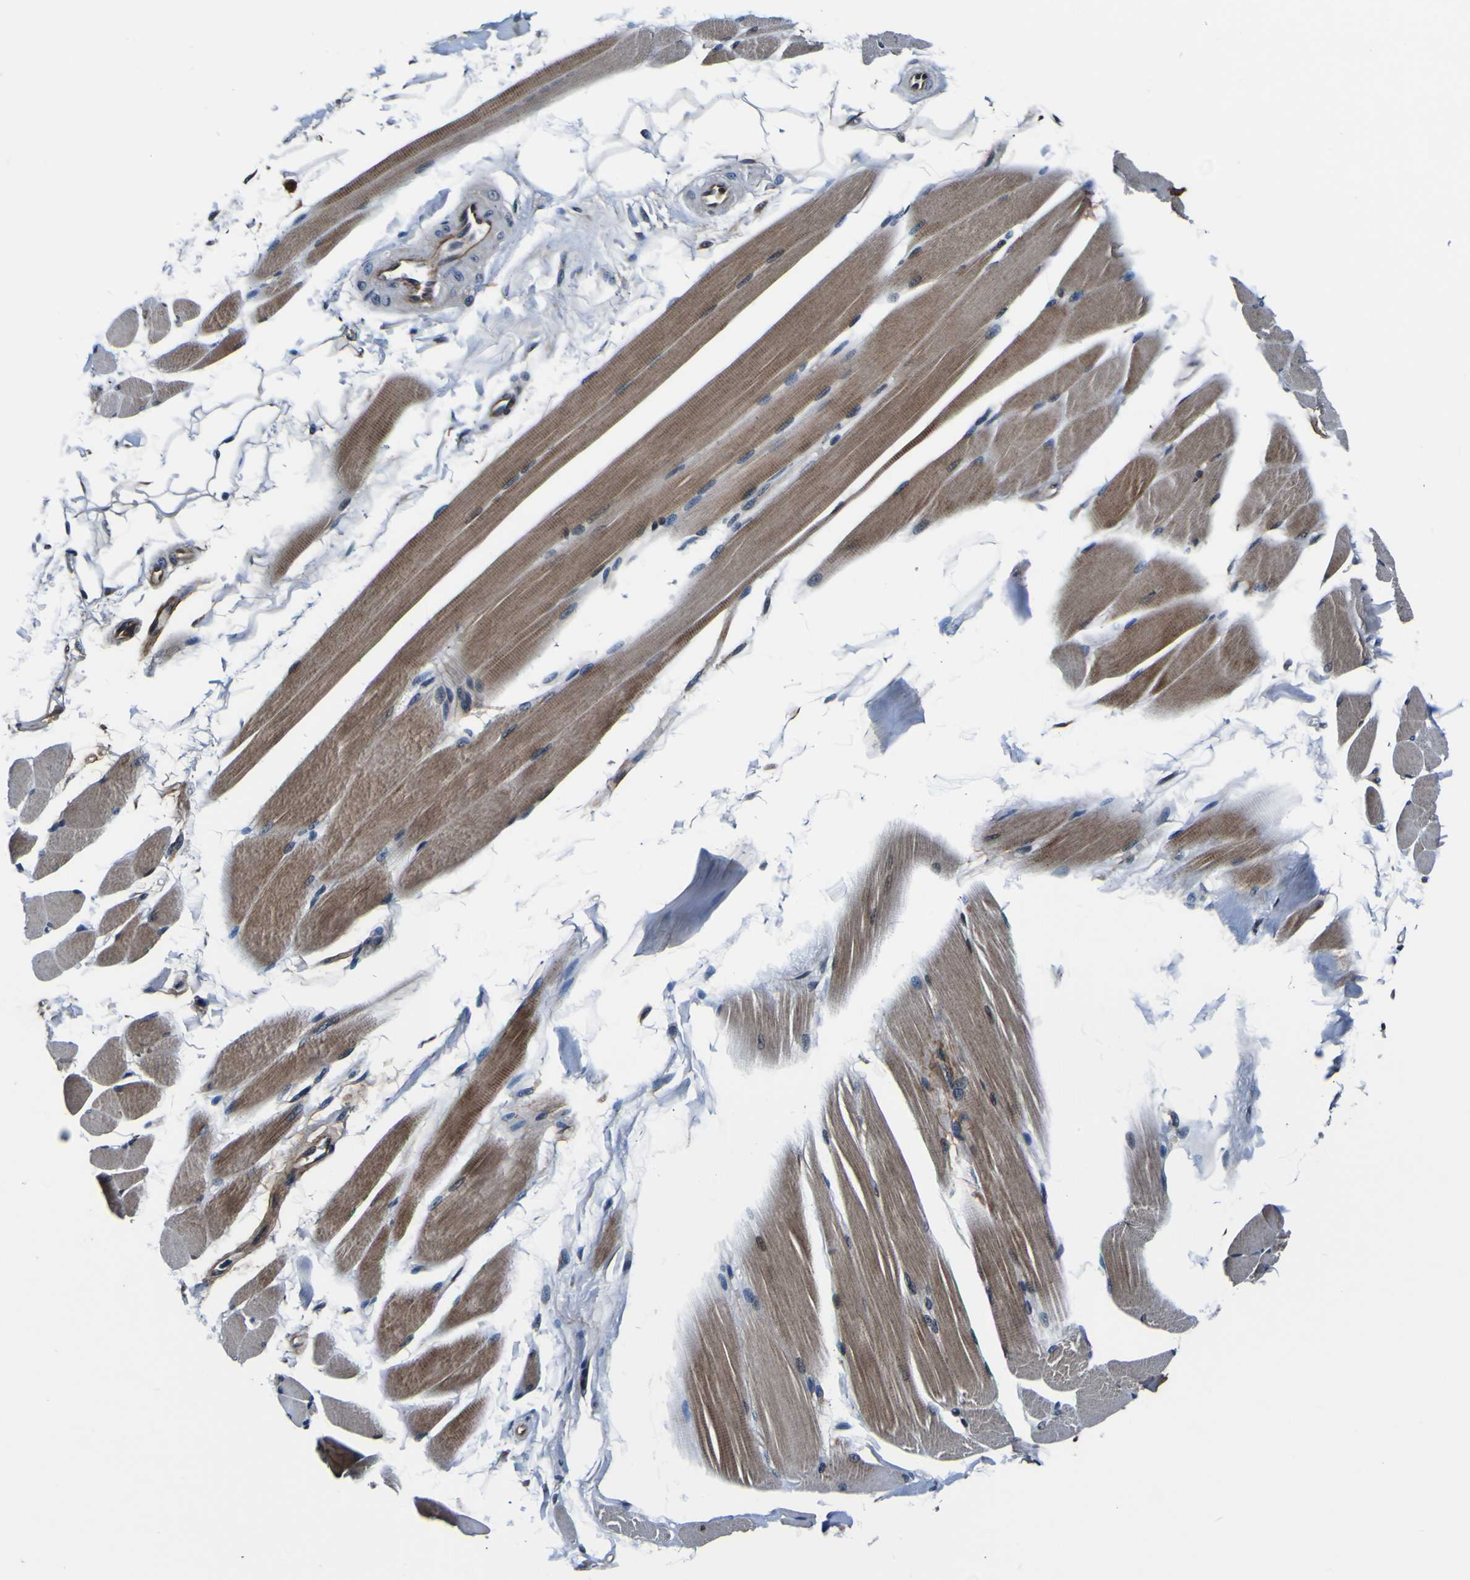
{"staining": {"intensity": "moderate", "quantity": ">75%", "location": "cytoplasmic/membranous"}, "tissue": "skeletal muscle", "cell_type": "Myocytes", "image_type": "normal", "snomed": [{"axis": "morphology", "description": "Normal tissue, NOS"}, {"axis": "topography", "description": "Skeletal muscle"}, {"axis": "topography", "description": "Peripheral nerve tissue"}], "caption": "Protein expression analysis of benign human skeletal muscle reveals moderate cytoplasmic/membranous staining in about >75% of myocytes.", "gene": "POSTN", "patient": {"sex": "female", "age": 84}}